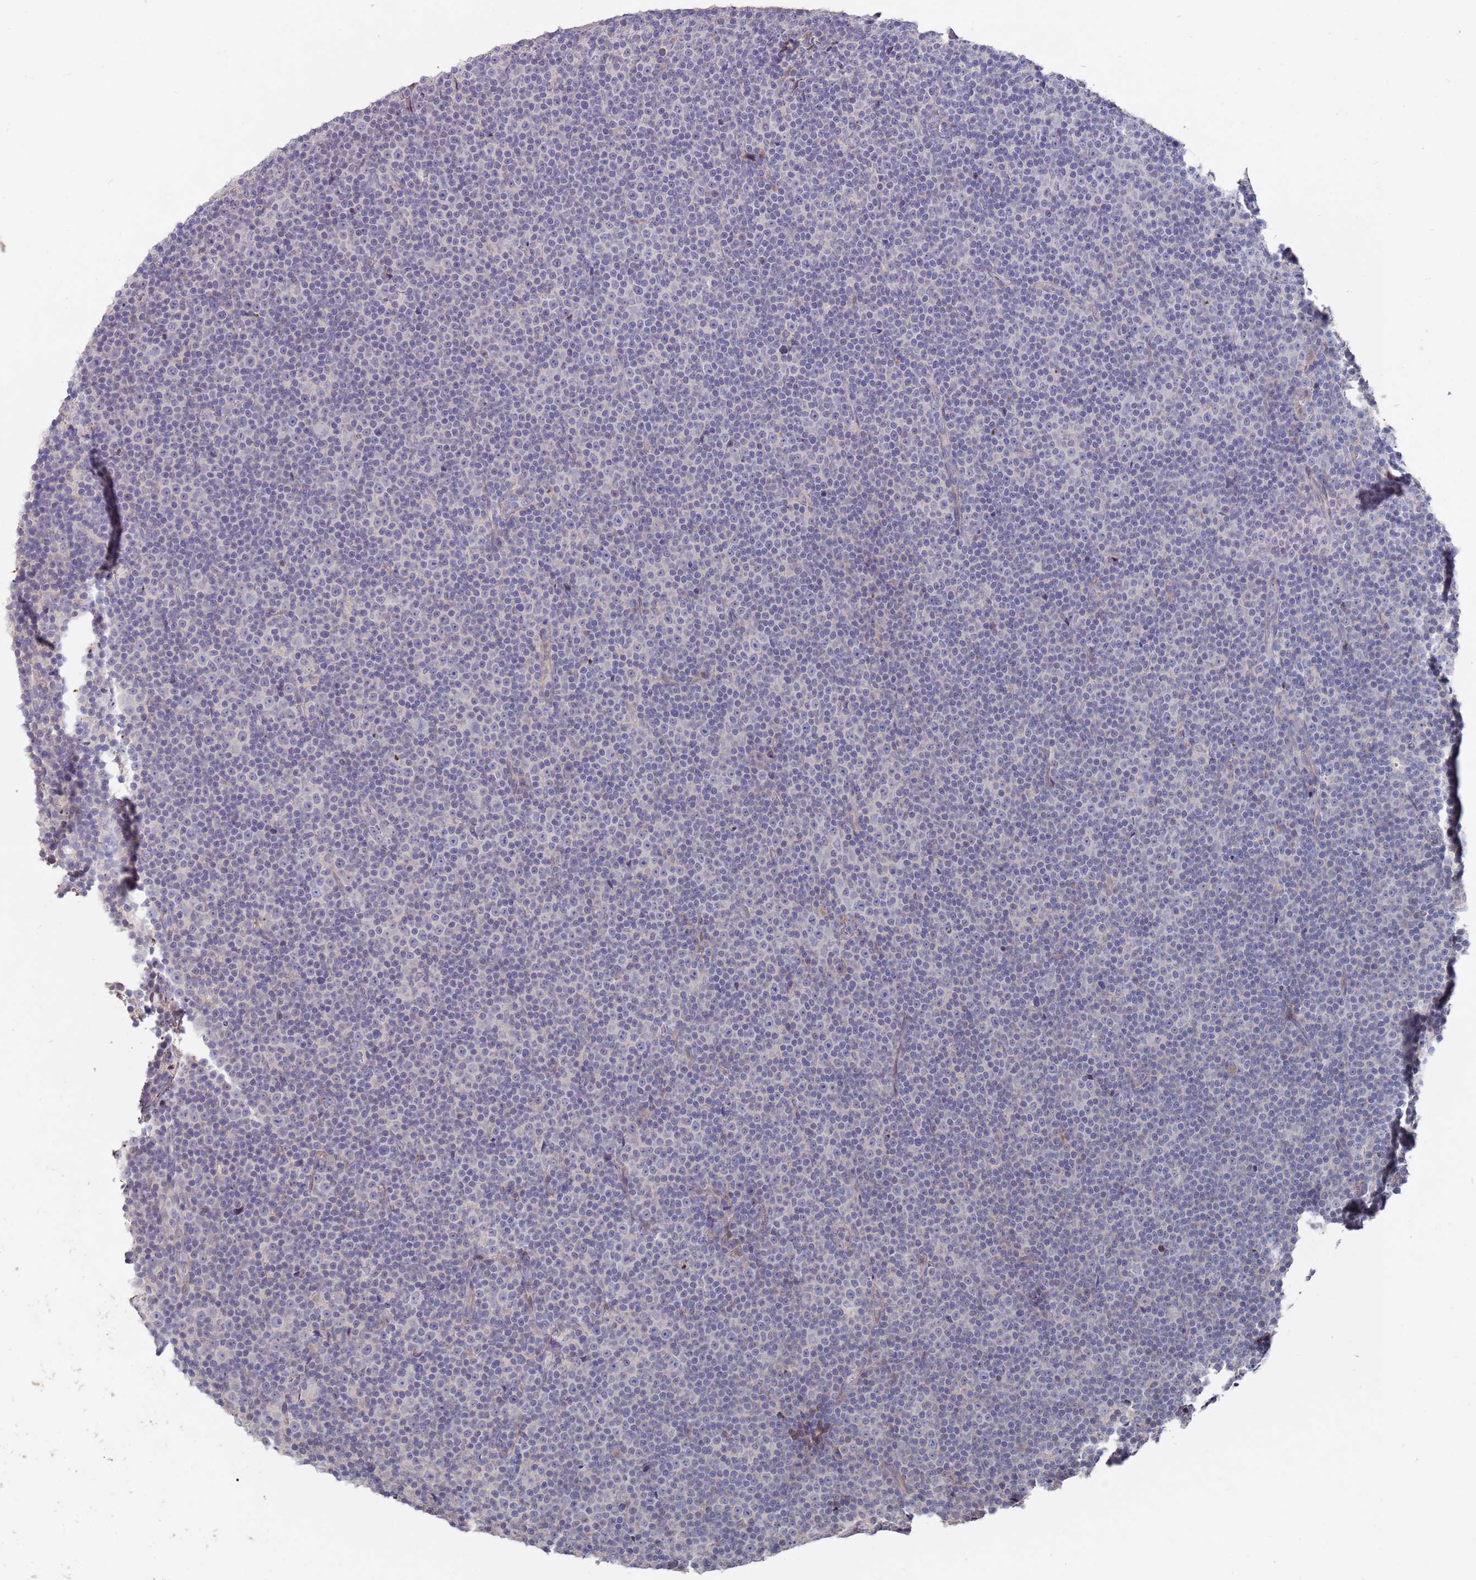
{"staining": {"intensity": "negative", "quantity": "none", "location": "none"}, "tissue": "lymphoma", "cell_type": "Tumor cells", "image_type": "cancer", "snomed": [{"axis": "morphology", "description": "Malignant lymphoma, non-Hodgkin's type, Low grade"}, {"axis": "topography", "description": "Lymph node"}], "caption": "An immunohistochemistry micrograph of malignant lymphoma, non-Hodgkin's type (low-grade) is shown. There is no staining in tumor cells of malignant lymphoma, non-Hodgkin's type (low-grade).", "gene": "LACC1", "patient": {"sex": "female", "age": 67}}